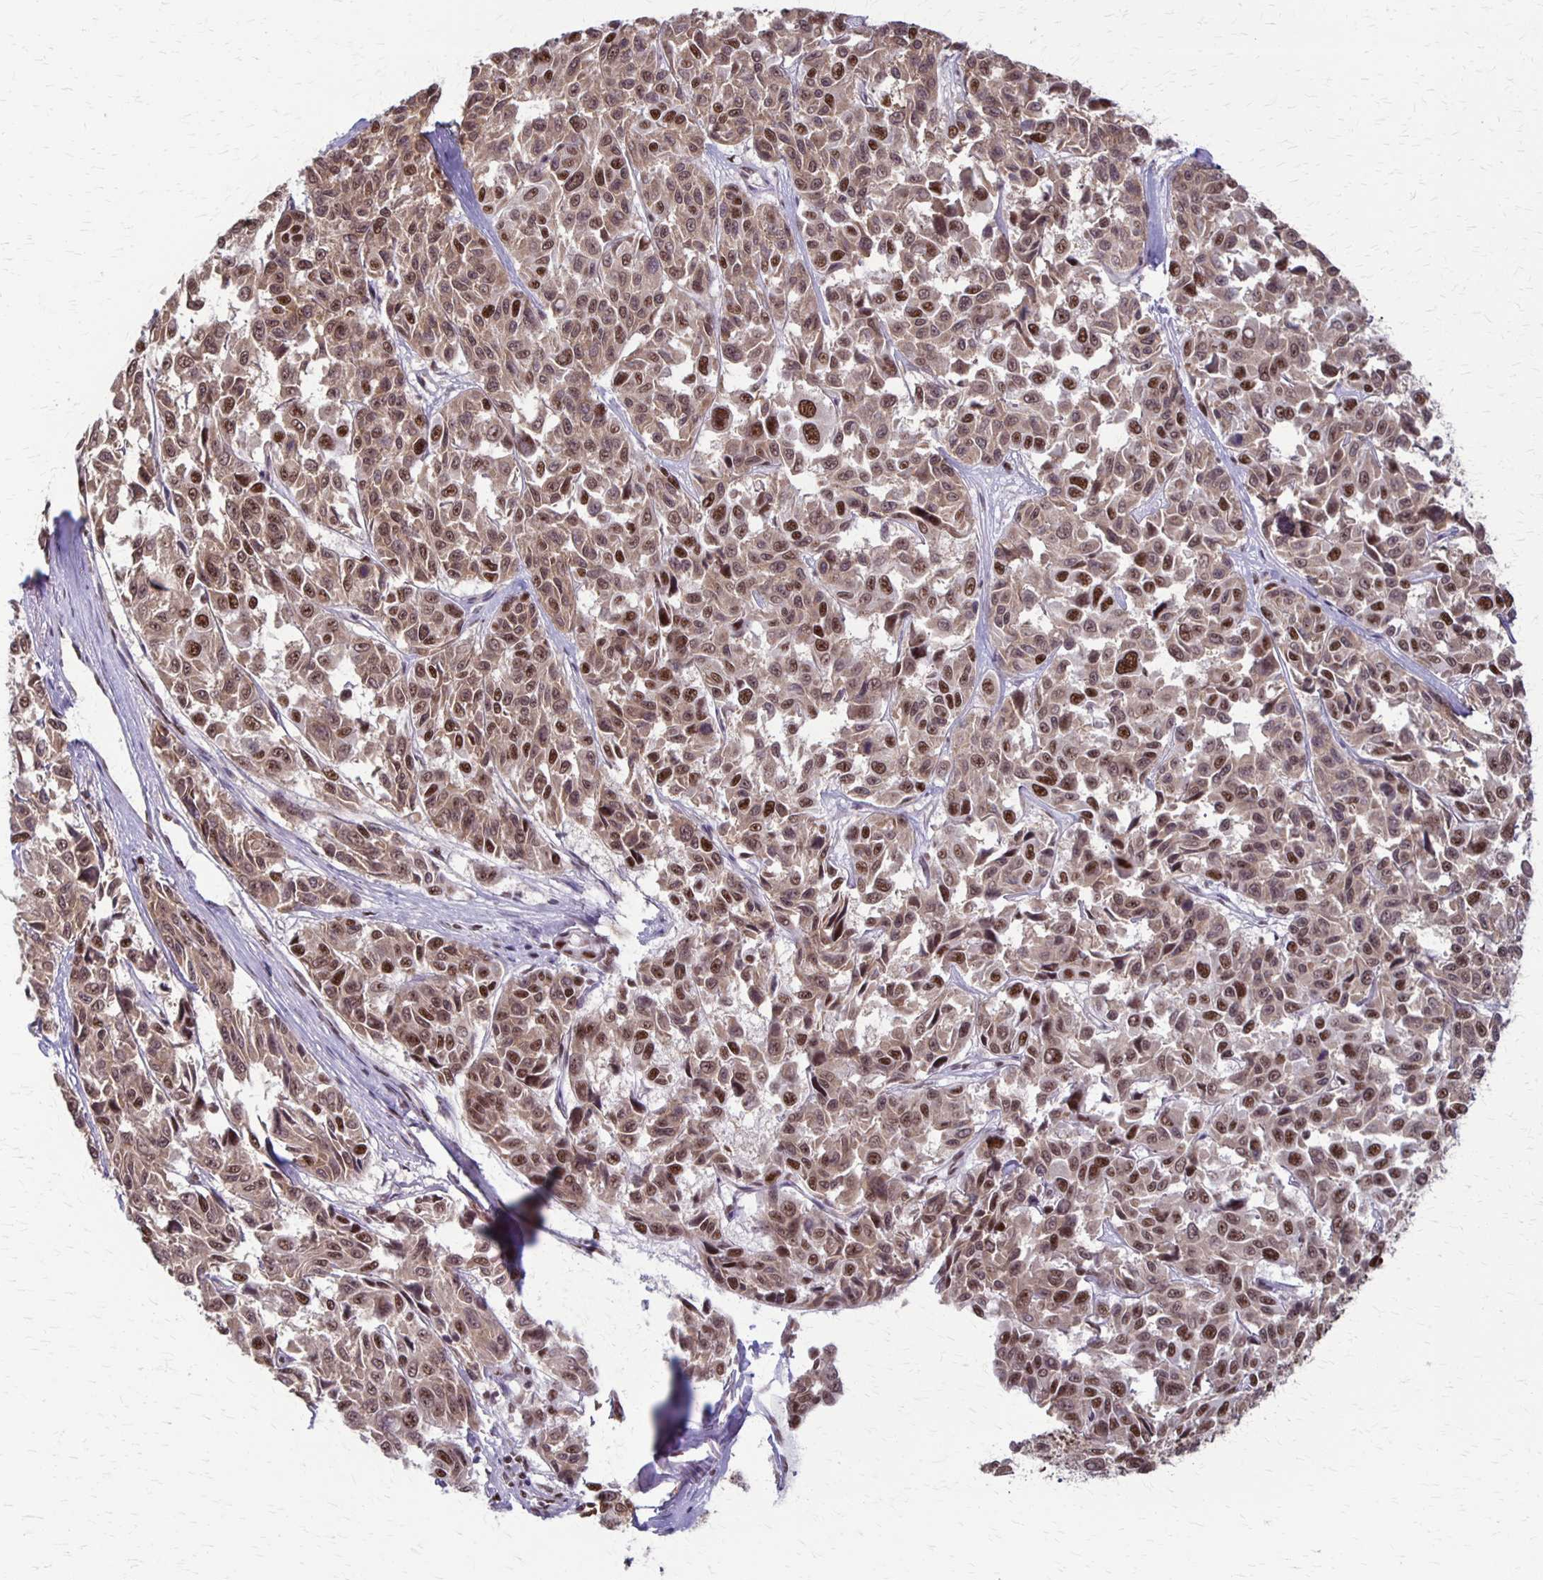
{"staining": {"intensity": "moderate", "quantity": ">75%", "location": "cytoplasmic/membranous,nuclear"}, "tissue": "melanoma", "cell_type": "Tumor cells", "image_type": "cancer", "snomed": [{"axis": "morphology", "description": "Malignant melanoma, NOS"}, {"axis": "topography", "description": "Skin"}], "caption": "Immunohistochemistry (IHC) of human malignant melanoma displays medium levels of moderate cytoplasmic/membranous and nuclear expression in approximately >75% of tumor cells. The staining is performed using DAB (3,3'-diaminobenzidine) brown chromogen to label protein expression. The nuclei are counter-stained blue using hematoxylin.", "gene": "XRCC6", "patient": {"sex": "female", "age": 66}}